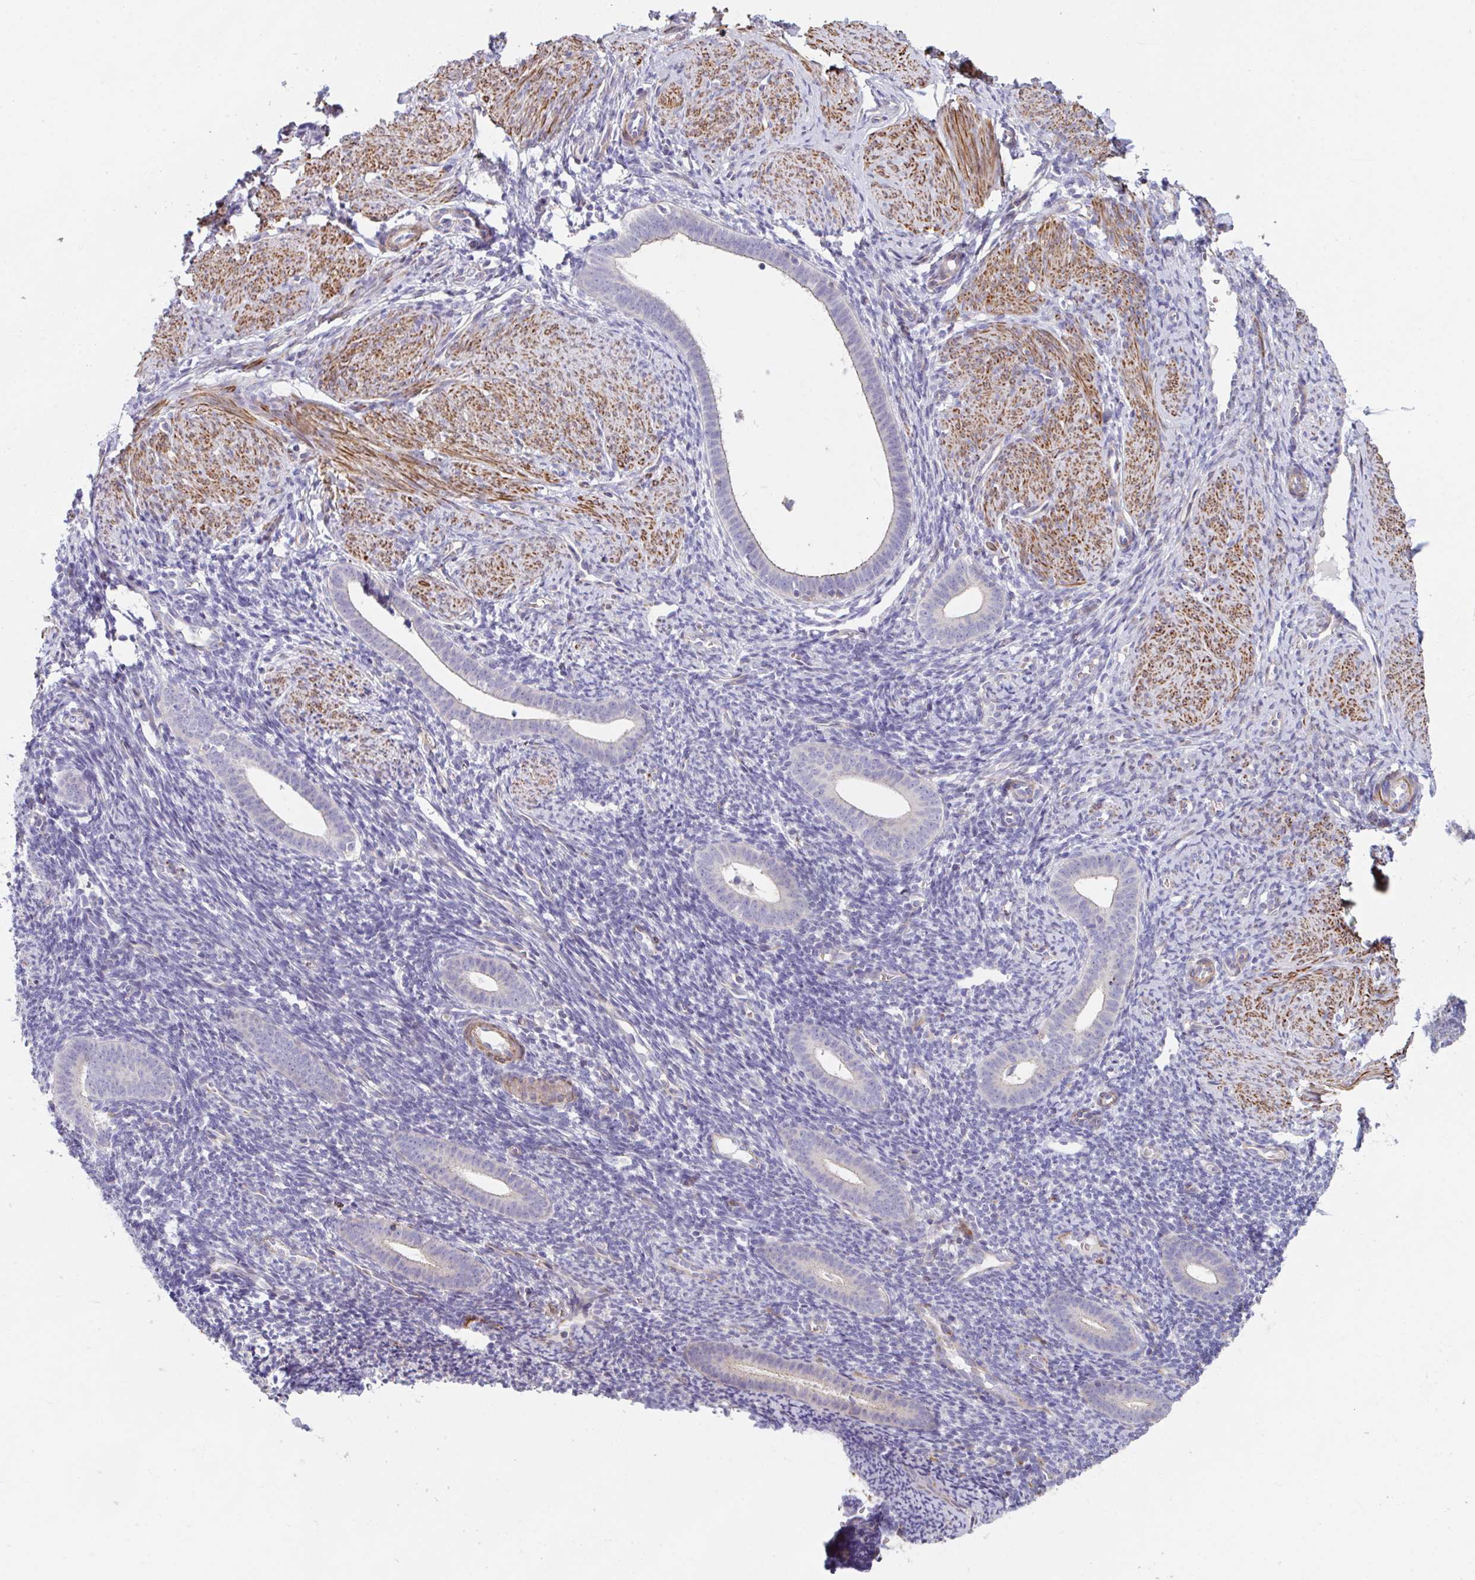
{"staining": {"intensity": "negative", "quantity": "none", "location": "none"}, "tissue": "endometrium", "cell_type": "Cells in endometrial stroma", "image_type": "normal", "snomed": [{"axis": "morphology", "description": "Normal tissue, NOS"}, {"axis": "topography", "description": "Endometrium"}], "caption": "IHC micrograph of benign endometrium: endometrium stained with DAB (3,3'-diaminobenzidine) displays no significant protein expression in cells in endometrial stroma.", "gene": "FZD2", "patient": {"sex": "female", "age": 39}}